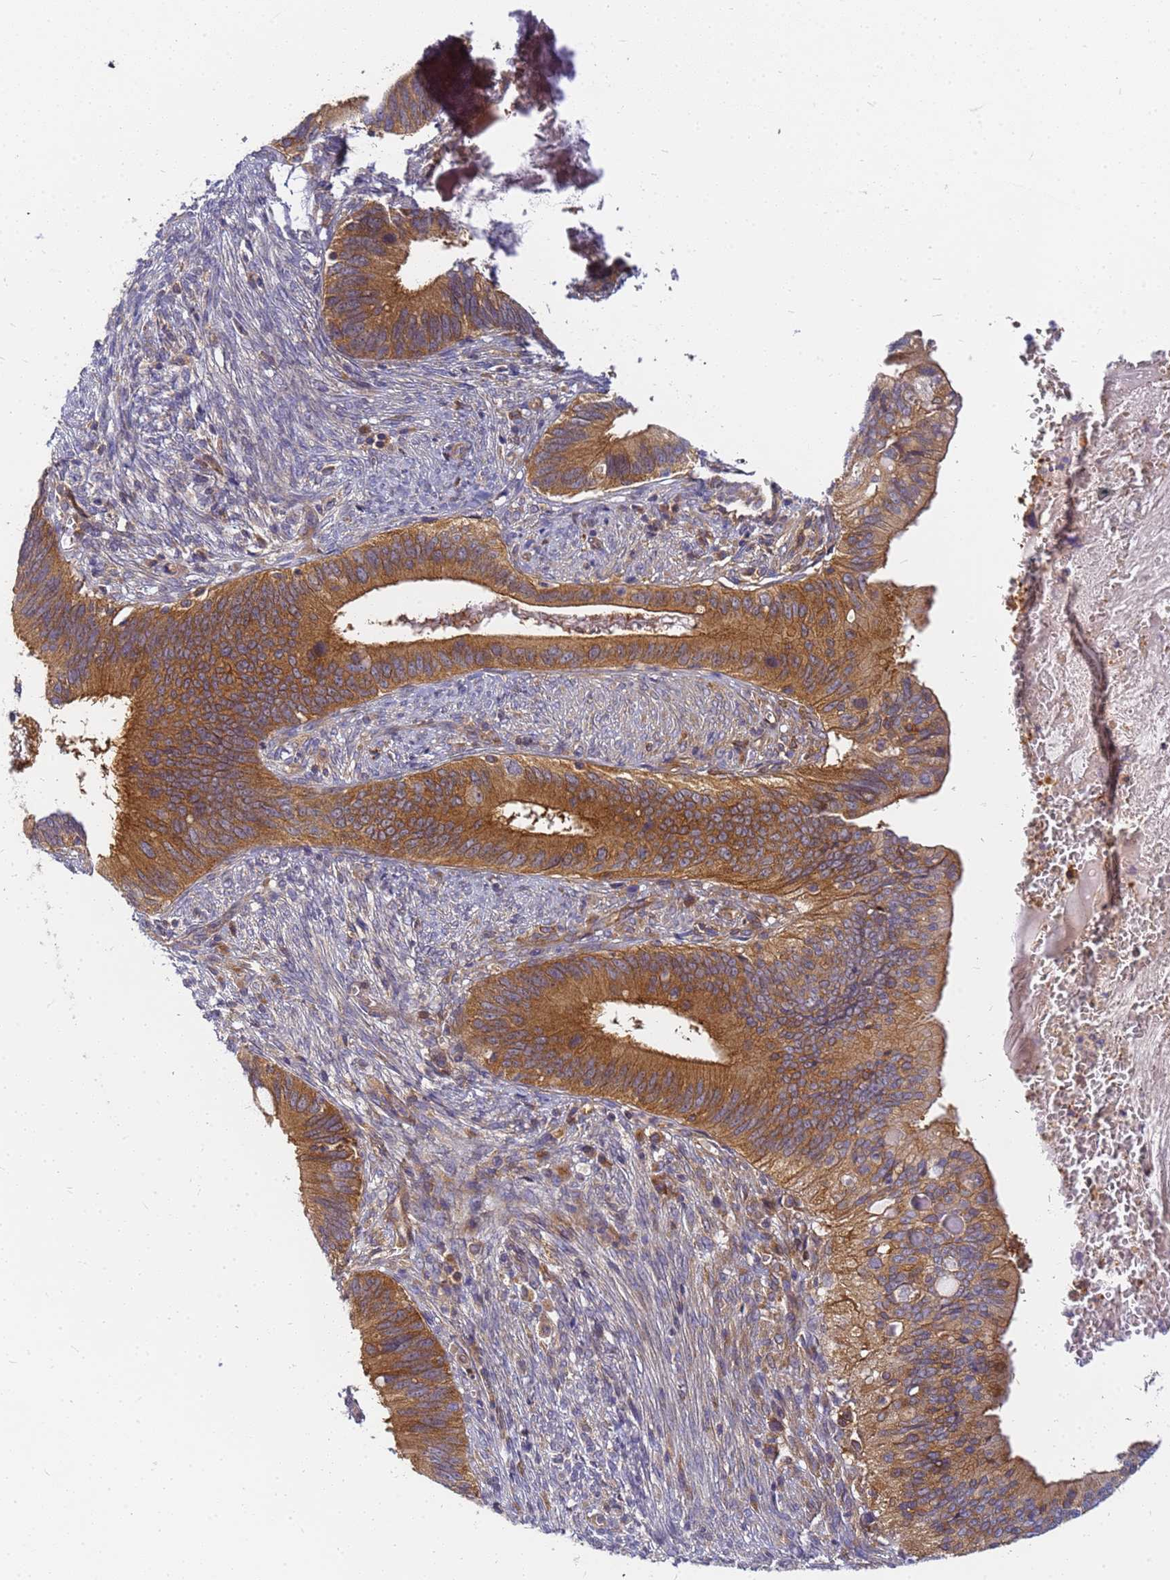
{"staining": {"intensity": "moderate", "quantity": ">75%", "location": "cytoplasmic/membranous"}, "tissue": "cervical cancer", "cell_type": "Tumor cells", "image_type": "cancer", "snomed": [{"axis": "morphology", "description": "Adenocarcinoma, NOS"}, {"axis": "topography", "description": "Cervix"}], "caption": "Cervical adenocarcinoma tissue reveals moderate cytoplasmic/membranous expression in approximately >75% of tumor cells", "gene": "CHM", "patient": {"sex": "female", "age": 42}}